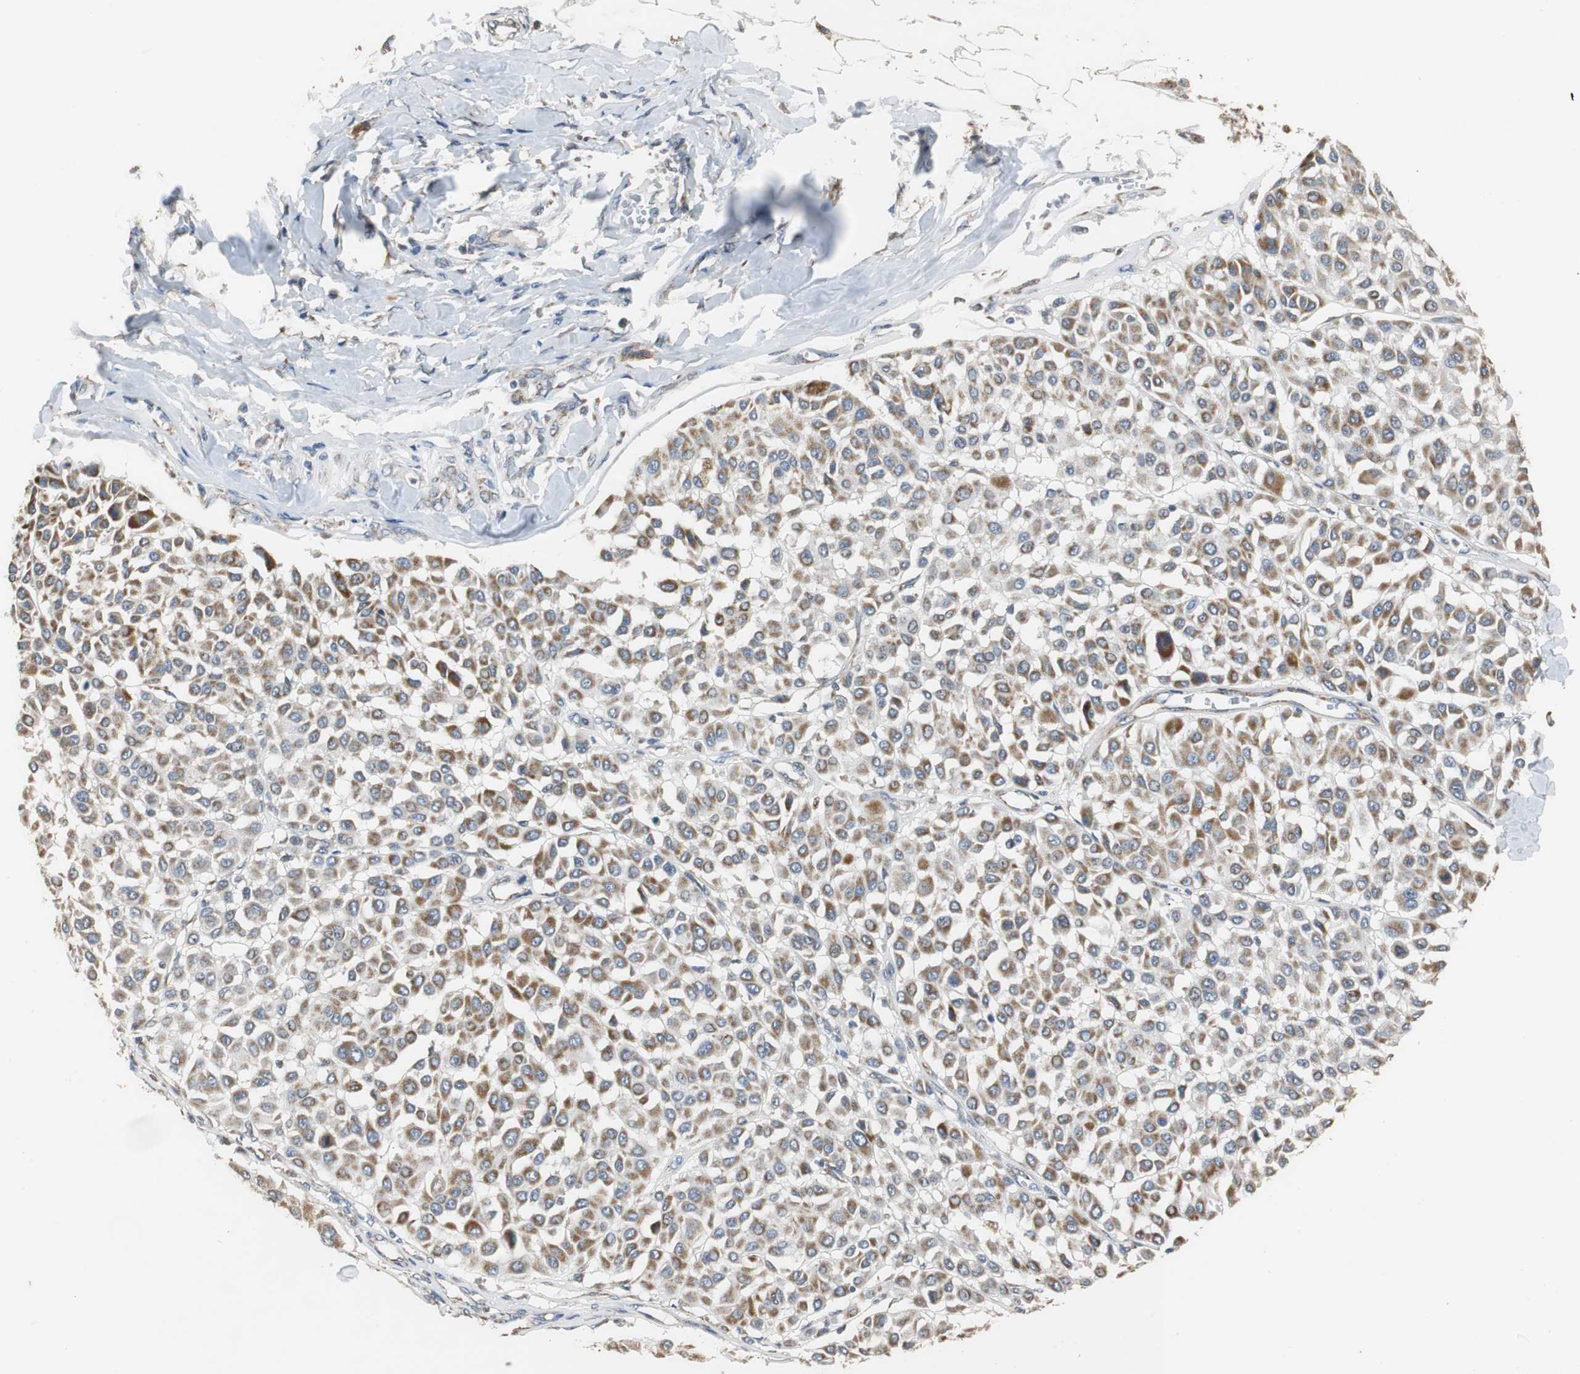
{"staining": {"intensity": "strong", "quantity": ">75%", "location": "cytoplasmic/membranous"}, "tissue": "melanoma", "cell_type": "Tumor cells", "image_type": "cancer", "snomed": [{"axis": "morphology", "description": "Malignant melanoma, Metastatic site"}, {"axis": "topography", "description": "Soft tissue"}], "caption": "The histopathology image displays a brown stain indicating the presence of a protein in the cytoplasmic/membranous of tumor cells in melanoma.", "gene": "HMGCL", "patient": {"sex": "male", "age": 41}}